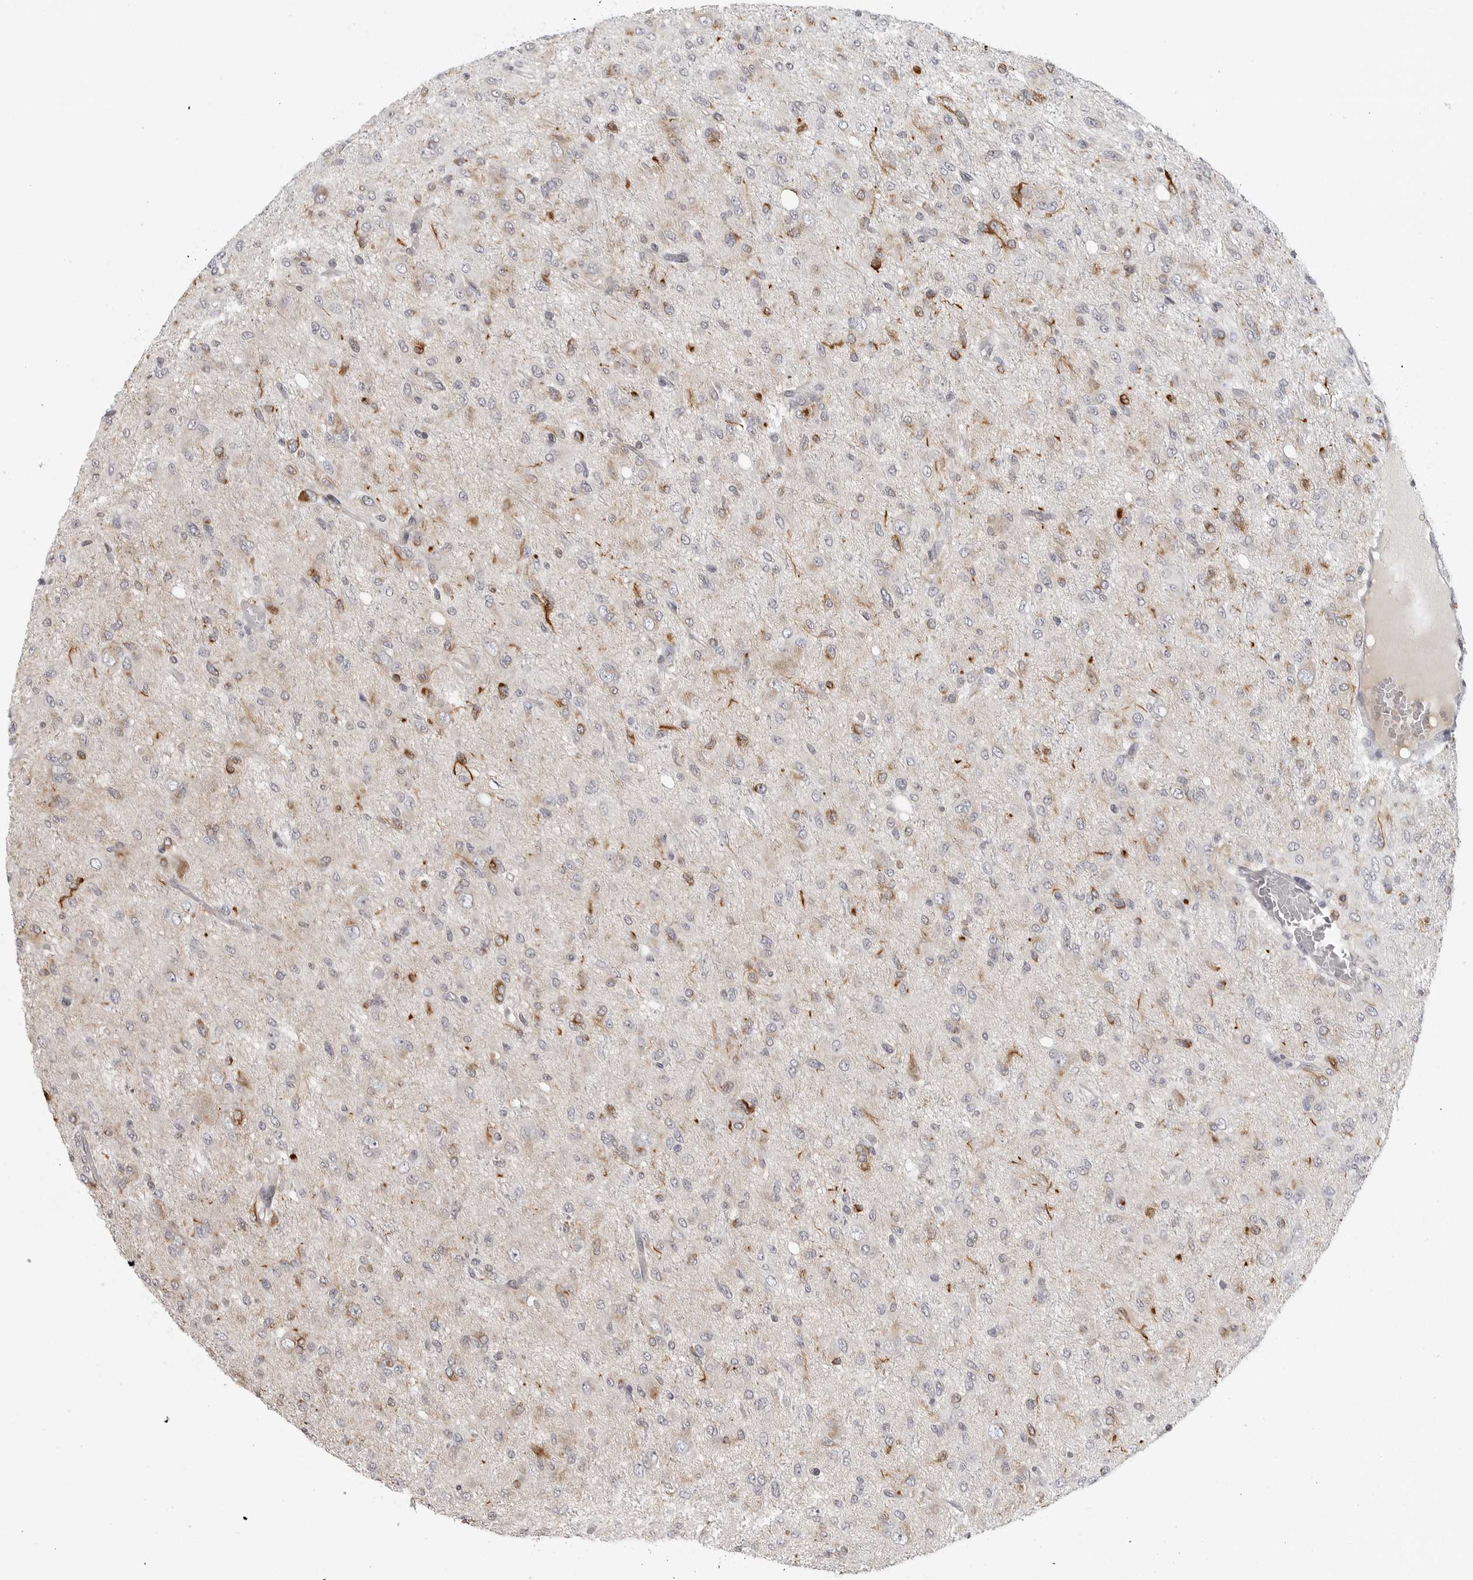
{"staining": {"intensity": "moderate", "quantity": "<25%", "location": "cytoplasmic/membranous"}, "tissue": "glioma", "cell_type": "Tumor cells", "image_type": "cancer", "snomed": [{"axis": "morphology", "description": "Glioma, malignant, High grade"}, {"axis": "topography", "description": "Brain"}], "caption": "Protein staining of malignant glioma (high-grade) tissue exhibits moderate cytoplasmic/membranous staining in about <25% of tumor cells.", "gene": "MAP7D1", "patient": {"sex": "female", "age": 59}}